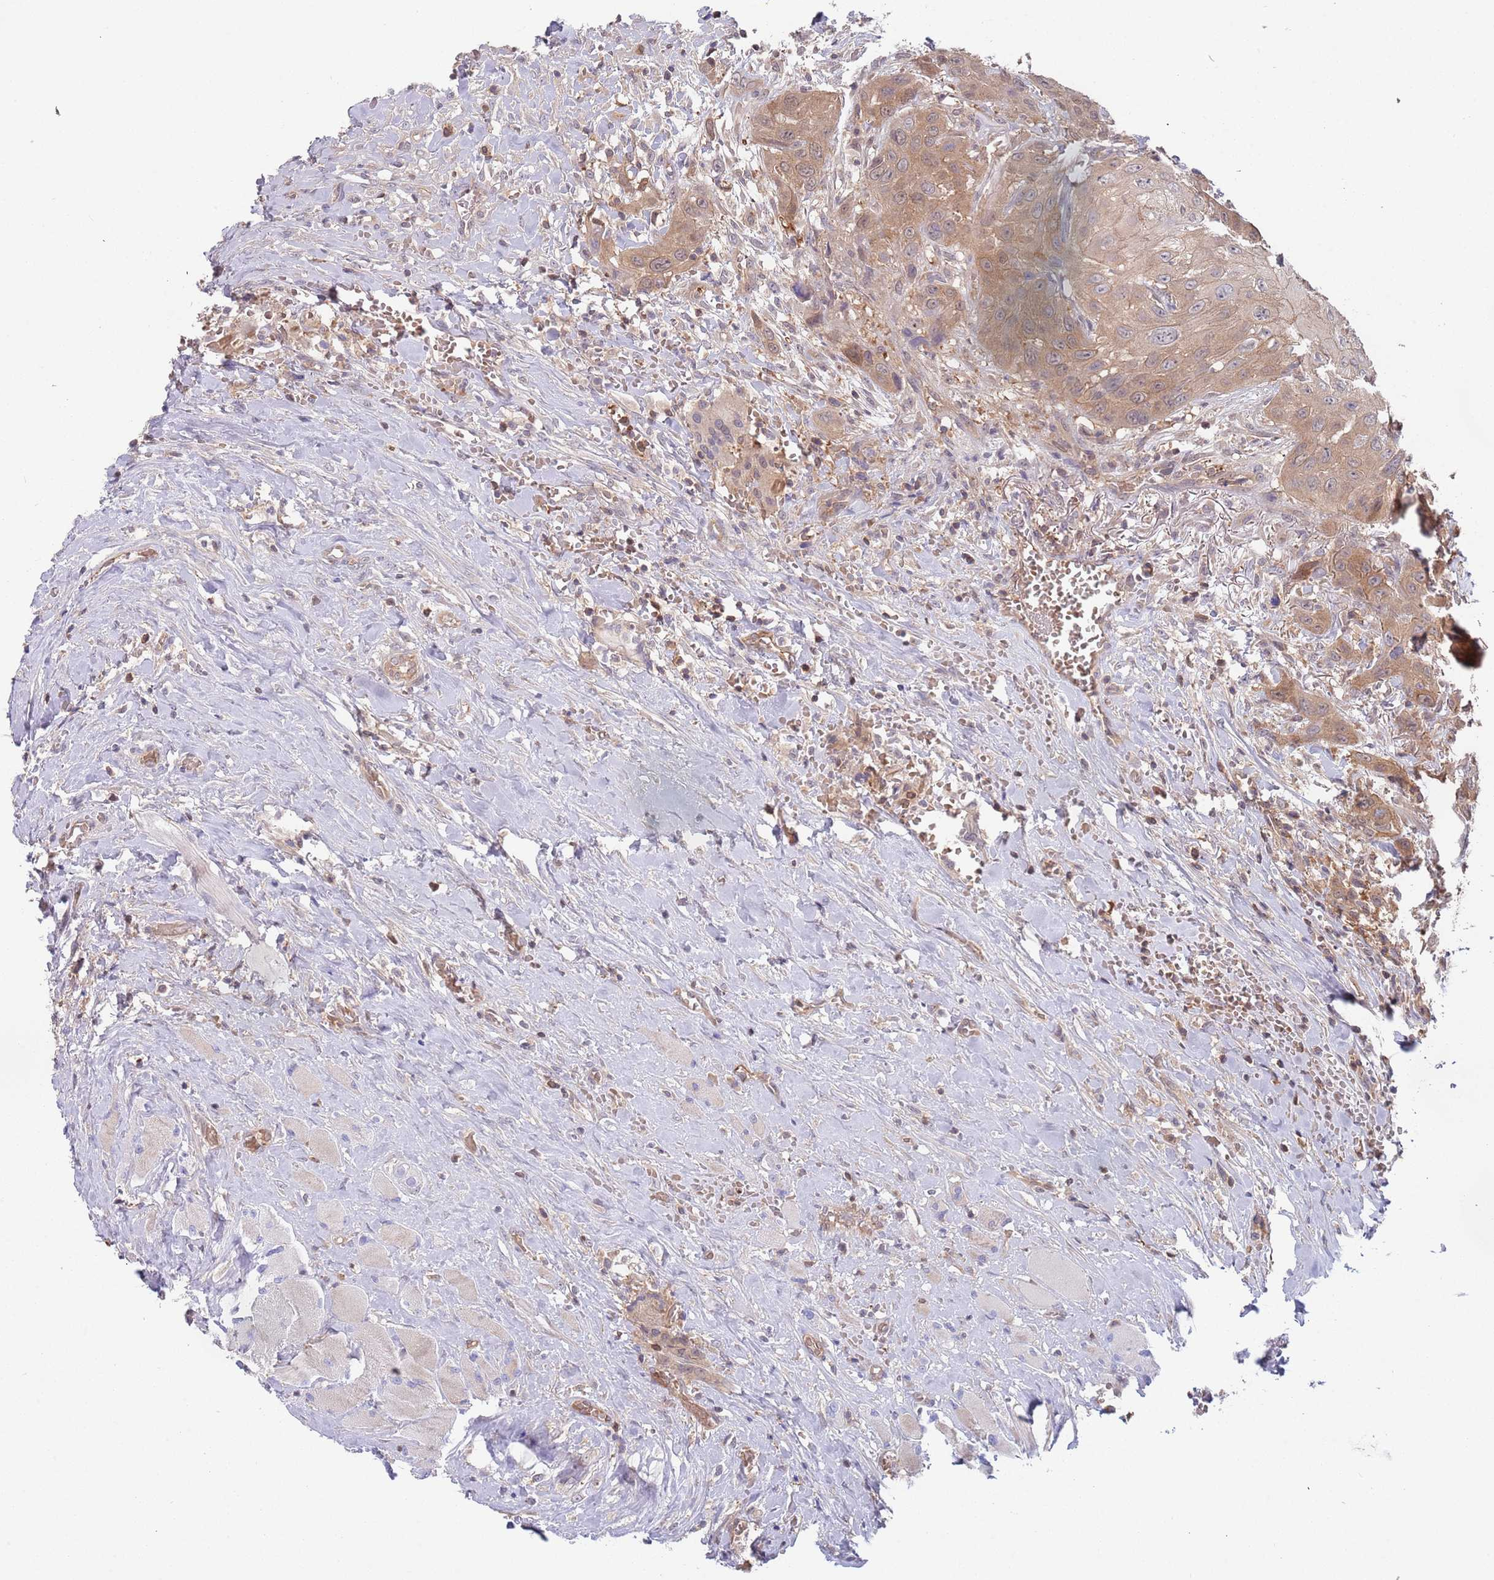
{"staining": {"intensity": "moderate", "quantity": ">75%", "location": "cytoplasmic/membranous"}, "tissue": "head and neck cancer", "cell_type": "Tumor cells", "image_type": "cancer", "snomed": [{"axis": "morphology", "description": "Squamous cell carcinoma, NOS"}, {"axis": "topography", "description": "Head-Neck"}], "caption": "Immunohistochemistry (IHC) histopathology image of human head and neck cancer stained for a protein (brown), which exhibits medium levels of moderate cytoplasmic/membranous positivity in about >75% of tumor cells.", "gene": "GSDMD", "patient": {"sex": "male", "age": 81}}